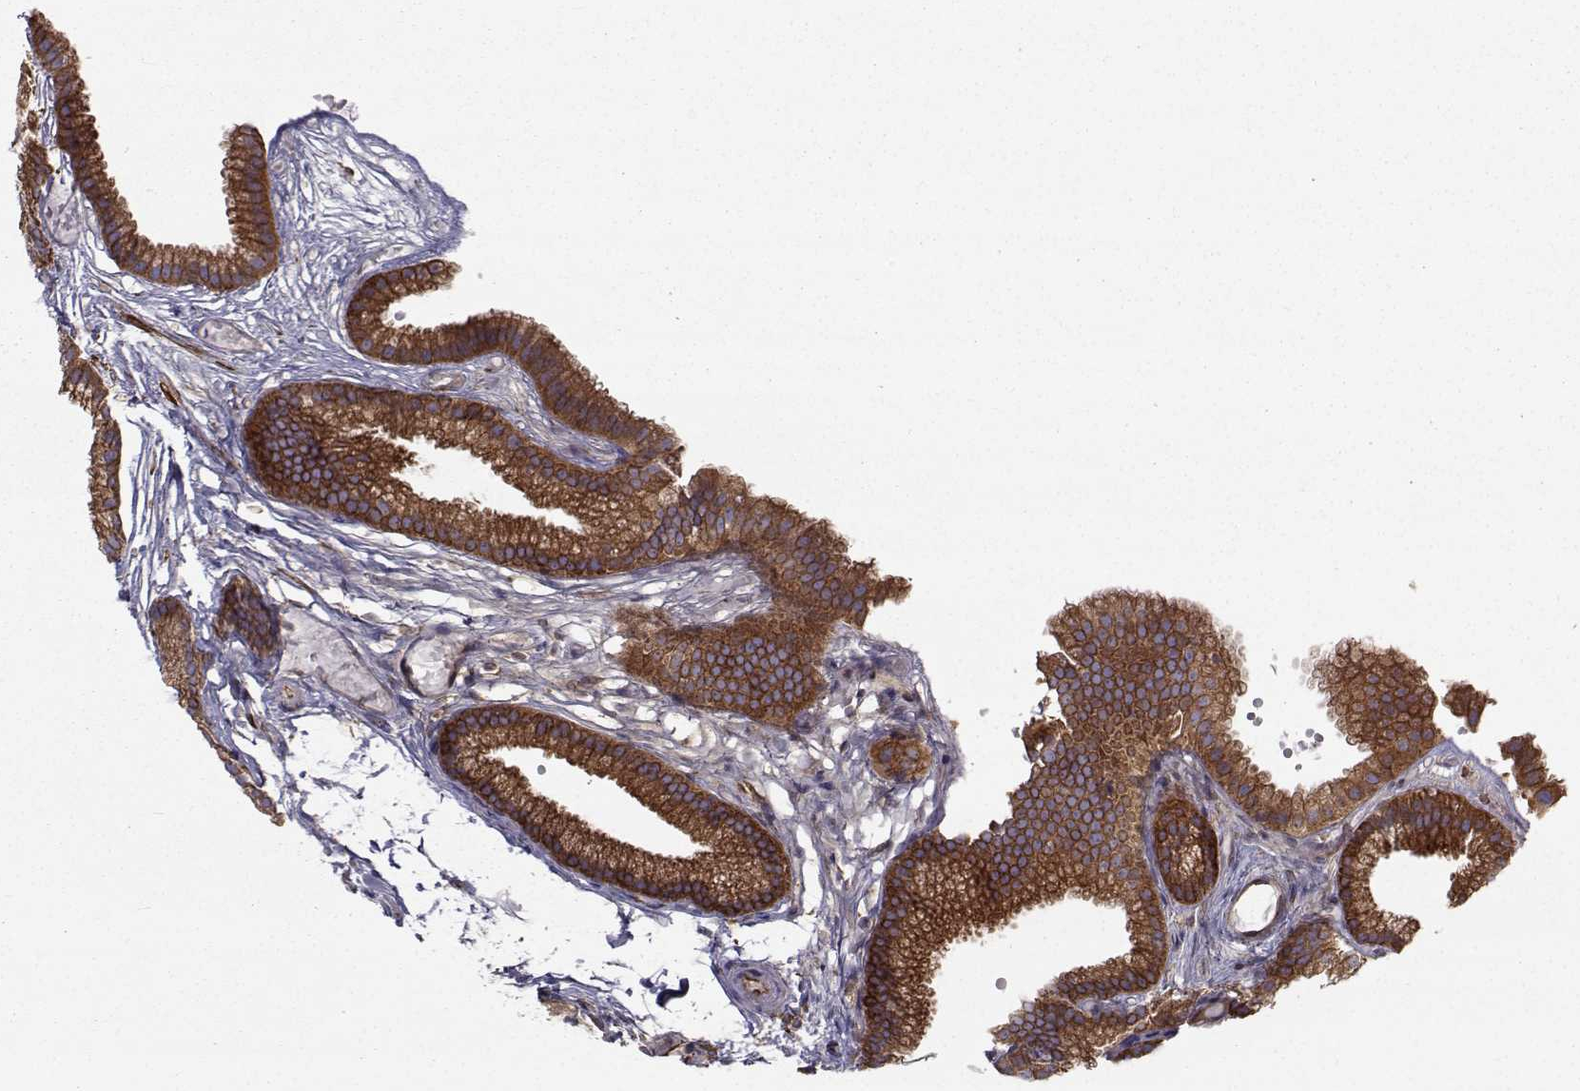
{"staining": {"intensity": "strong", "quantity": ">75%", "location": "cytoplasmic/membranous"}, "tissue": "gallbladder", "cell_type": "Glandular cells", "image_type": "normal", "snomed": [{"axis": "morphology", "description": "Normal tissue, NOS"}, {"axis": "topography", "description": "Gallbladder"}], "caption": "Strong cytoplasmic/membranous expression is identified in about >75% of glandular cells in benign gallbladder. (brown staining indicates protein expression, while blue staining denotes nuclei).", "gene": "TRIP10", "patient": {"sex": "female", "age": 45}}